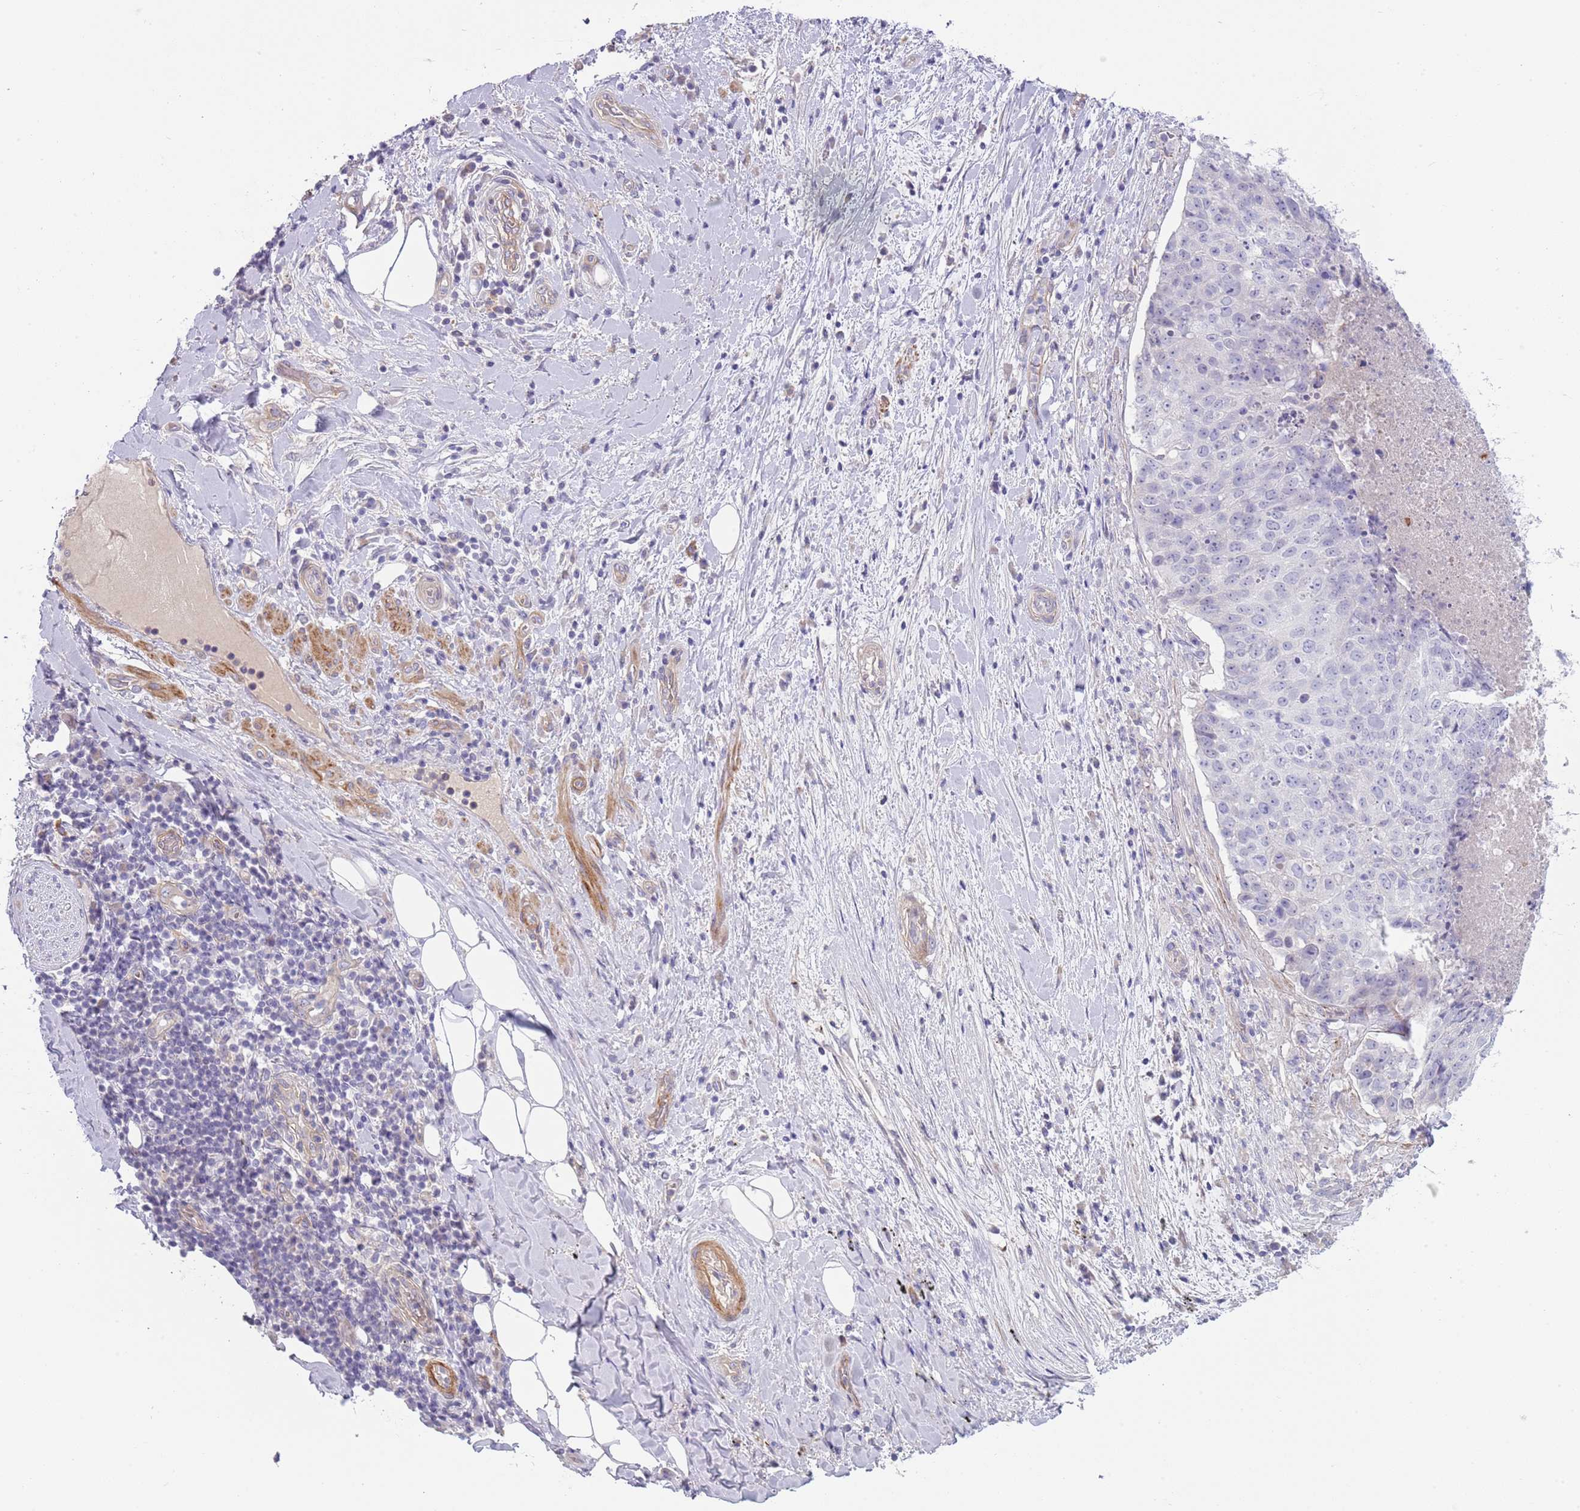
{"staining": {"intensity": "negative", "quantity": "none", "location": "none"}, "tissue": "adipose tissue", "cell_type": "Adipocytes", "image_type": "normal", "snomed": [{"axis": "morphology", "description": "Normal tissue, NOS"}, {"axis": "morphology", "description": "Squamous cell carcinoma, NOS"}, {"axis": "topography", "description": "Bronchus"}, {"axis": "topography", "description": "Lung"}], "caption": "High magnification brightfield microscopy of unremarkable adipose tissue stained with DAB (brown) and counterstained with hematoxylin (blue): adipocytes show no significant positivity. (Stains: DAB immunohistochemistry with hematoxylin counter stain, Microscopy: brightfield microscopy at high magnification).", "gene": "TINAGL1", "patient": {"sex": "male", "age": 64}}